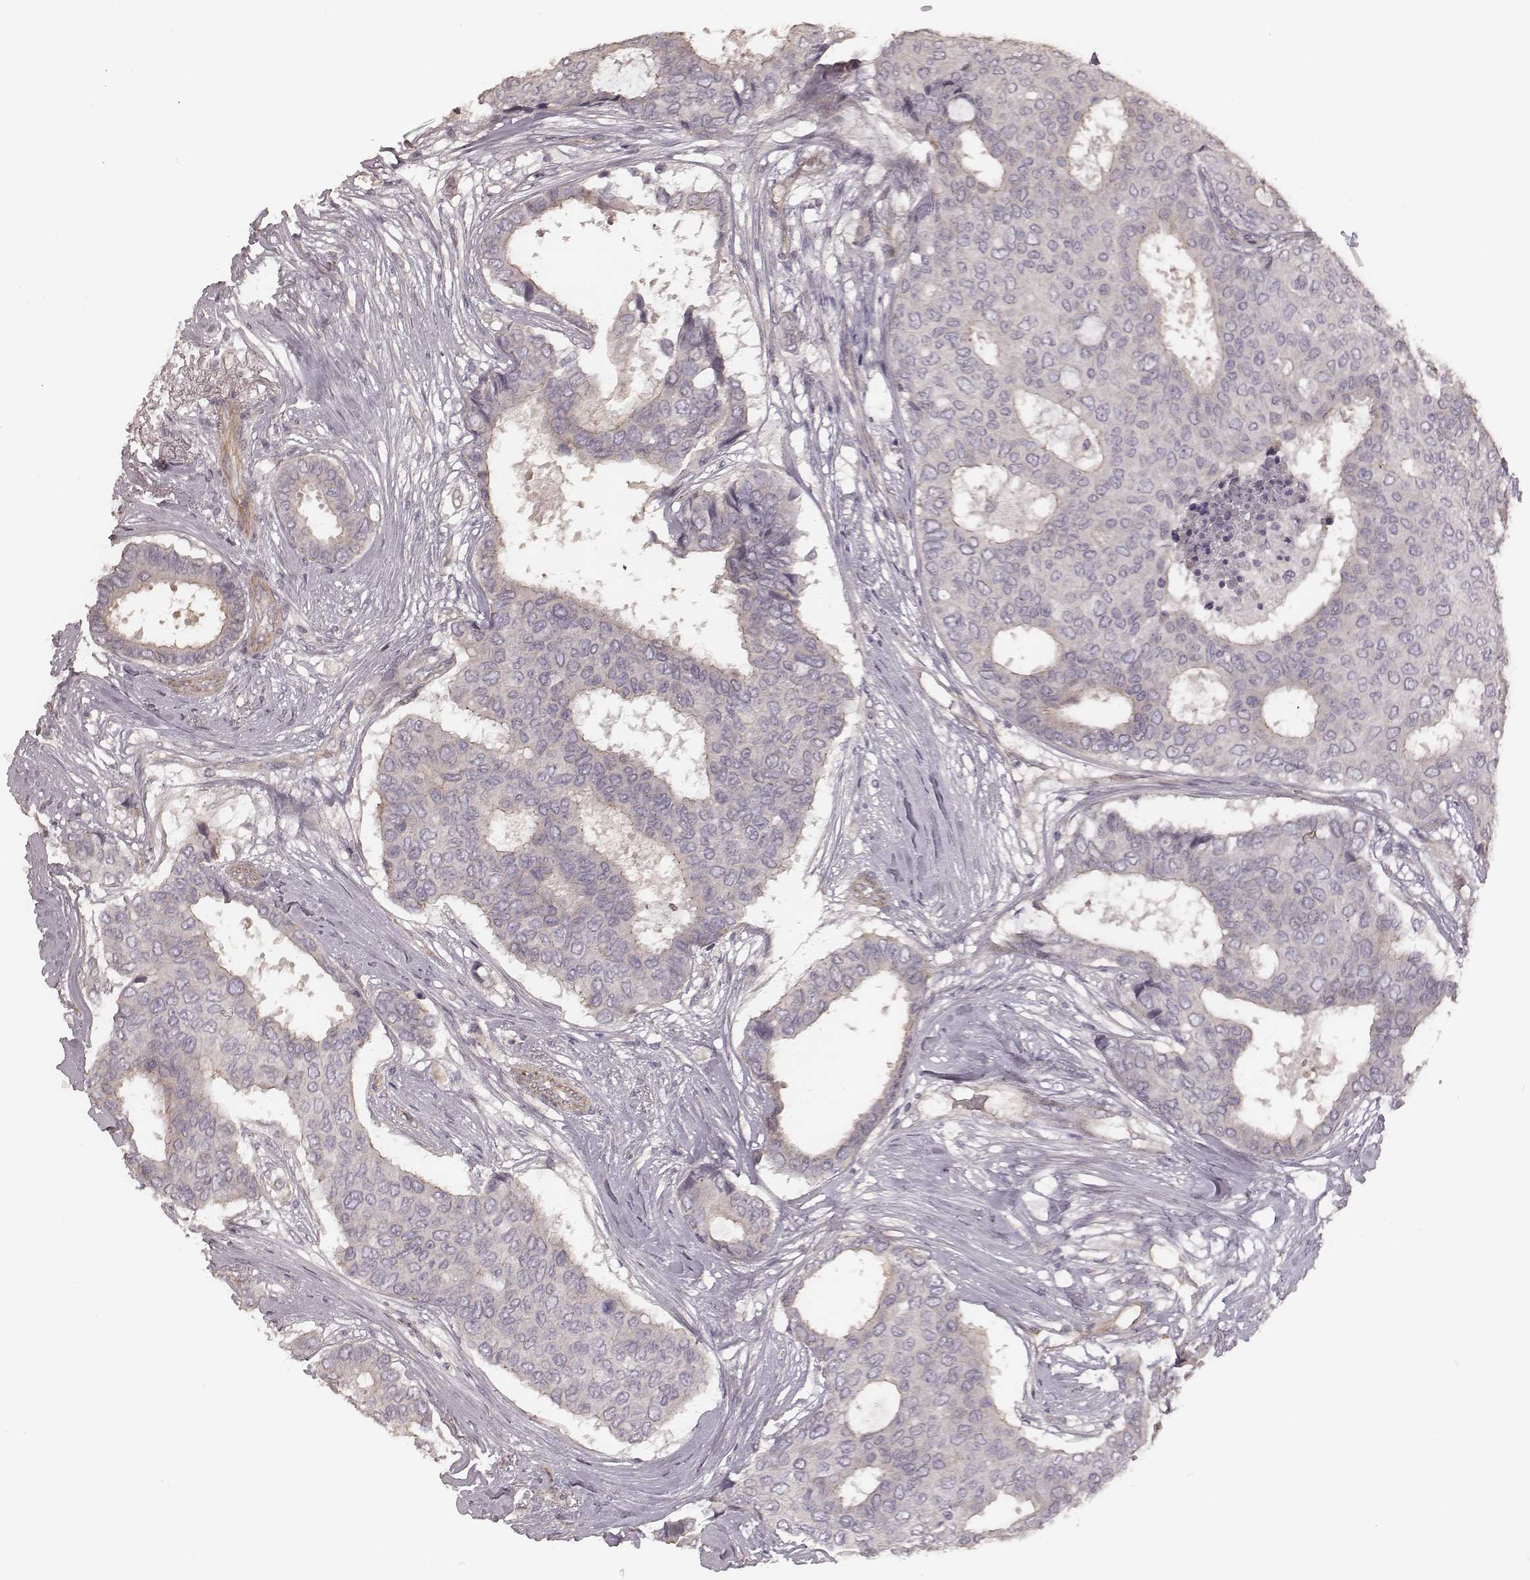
{"staining": {"intensity": "weak", "quantity": "<25%", "location": "cytoplasmic/membranous"}, "tissue": "breast cancer", "cell_type": "Tumor cells", "image_type": "cancer", "snomed": [{"axis": "morphology", "description": "Duct carcinoma"}, {"axis": "topography", "description": "Breast"}], "caption": "This is a histopathology image of immunohistochemistry (IHC) staining of breast cancer (invasive ductal carcinoma), which shows no expression in tumor cells. (DAB immunohistochemistry (IHC) with hematoxylin counter stain).", "gene": "OTOGL", "patient": {"sex": "female", "age": 75}}